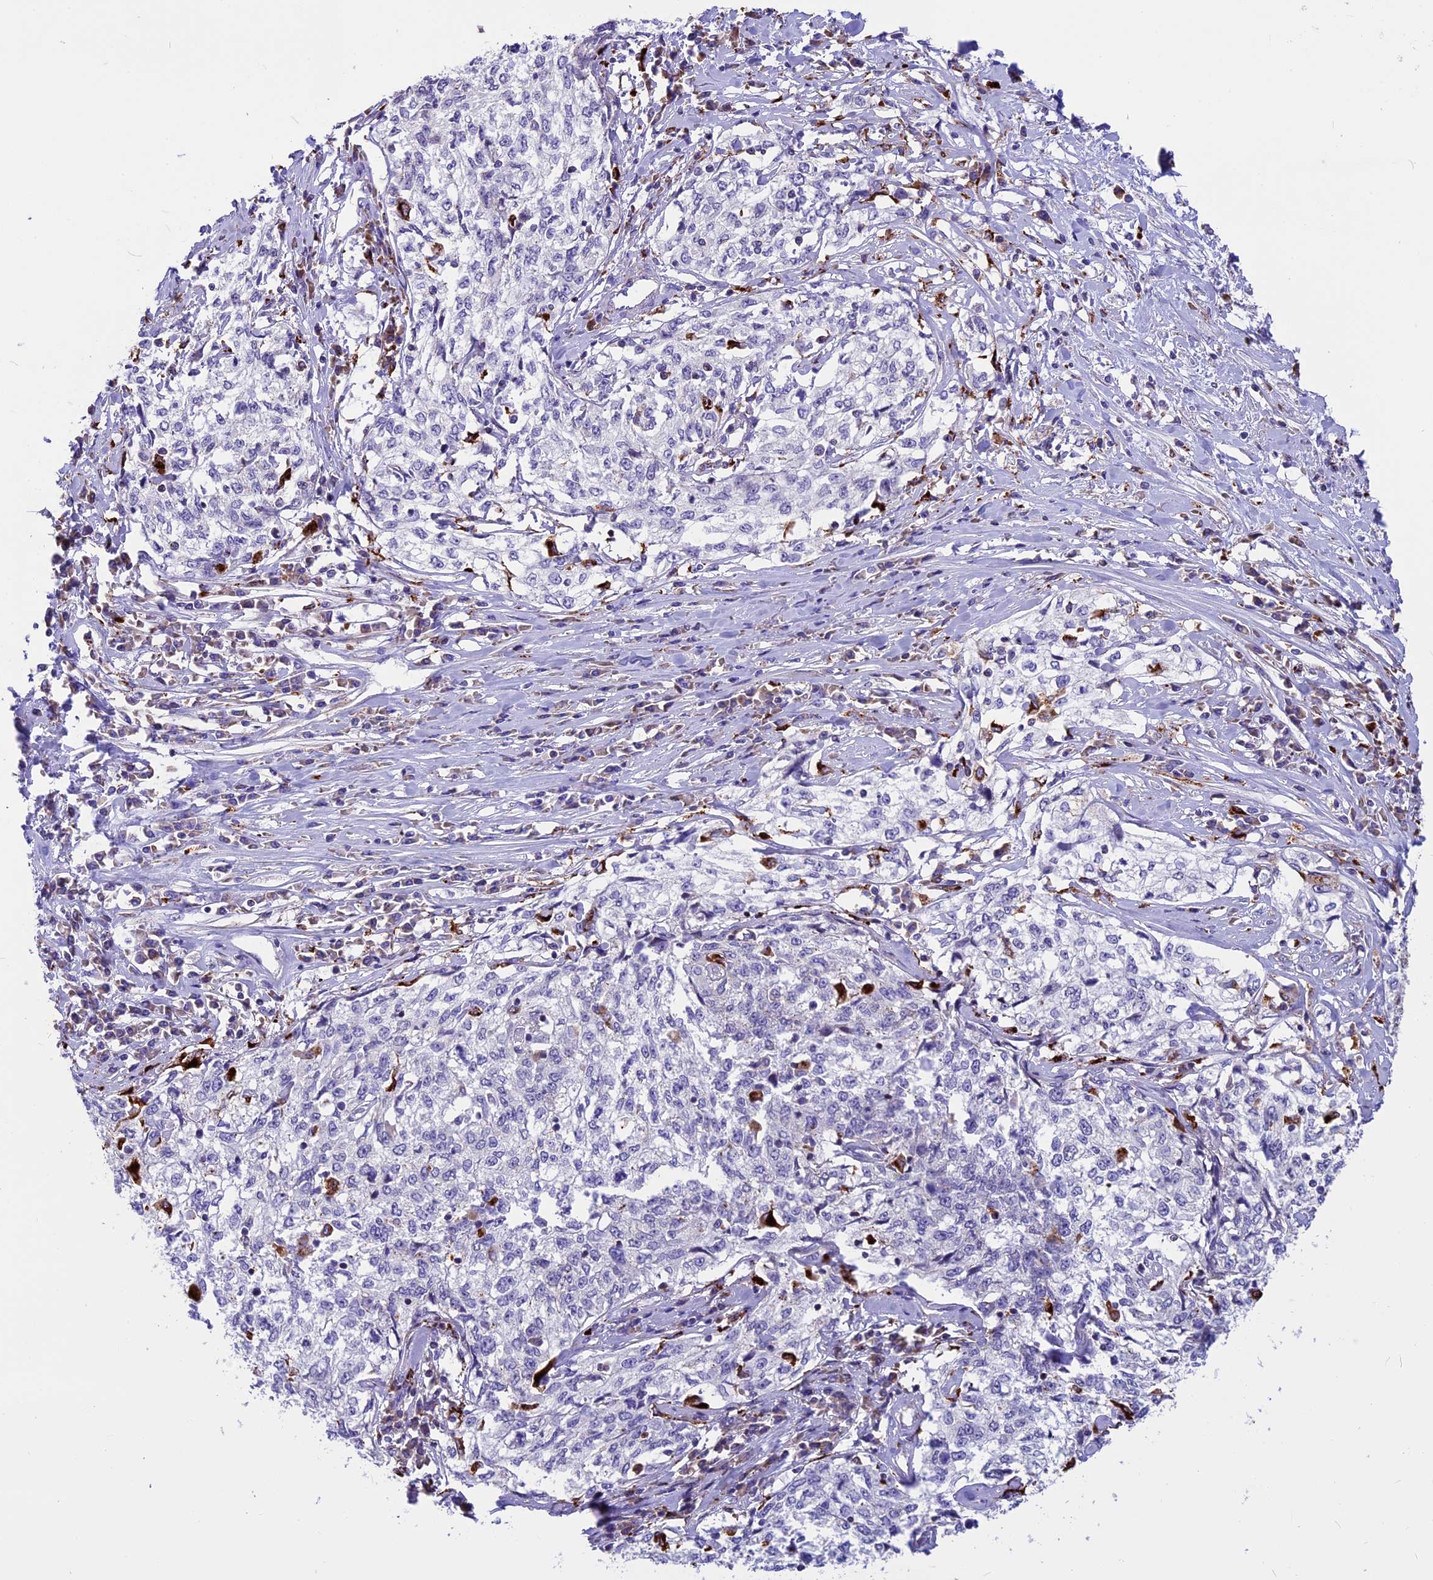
{"staining": {"intensity": "negative", "quantity": "none", "location": "none"}, "tissue": "cervical cancer", "cell_type": "Tumor cells", "image_type": "cancer", "snomed": [{"axis": "morphology", "description": "Squamous cell carcinoma, NOS"}, {"axis": "topography", "description": "Cervix"}], "caption": "This is a micrograph of IHC staining of squamous cell carcinoma (cervical), which shows no positivity in tumor cells. (Stains: DAB IHC with hematoxylin counter stain, Microscopy: brightfield microscopy at high magnification).", "gene": "THRSP", "patient": {"sex": "female", "age": 57}}